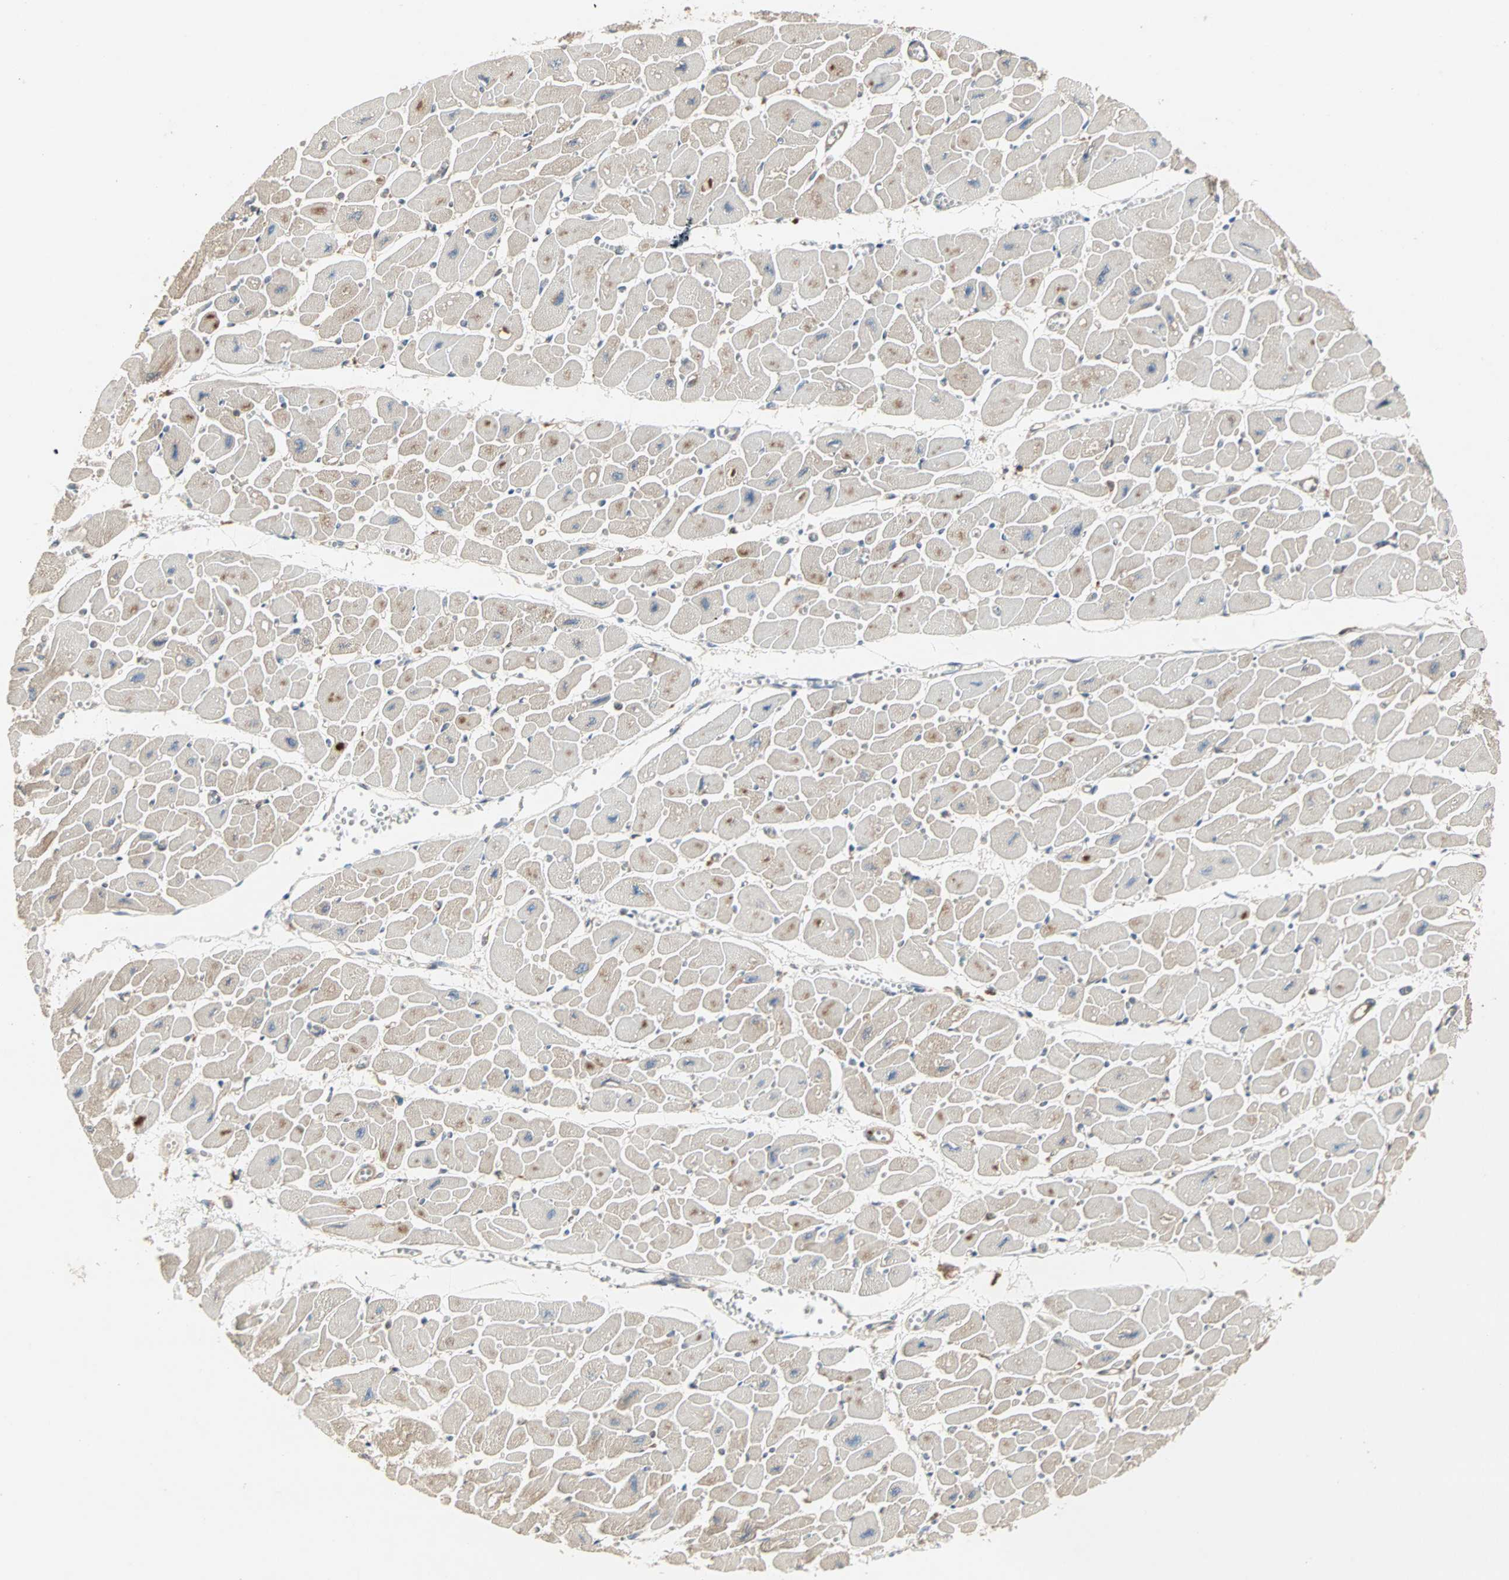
{"staining": {"intensity": "weak", "quantity": "25%-75%", "location": "cytoplasmic/membranous"}, "tissue": "heart muscle", "cell_type": "Cardiomyocytes", "image_type": "normal", "snomed": [{"axis": "morphology", "description": "Normal tissue, NOS"}, {"axis": "topography", "description": "Heart"}], "caption": "High-magnification brightfield microscopy of benign heart muscle stained with DAB (3,3'-diaminobenzidine) (brown) and counterstained with hematoxylin (blue). cardiomyocytes exhibit weak cytoplasmic/membranous staining is seen in about25%-75% of cells.", "gene": "GNAI2", "patient": {"sex": "female", "age": 54}}